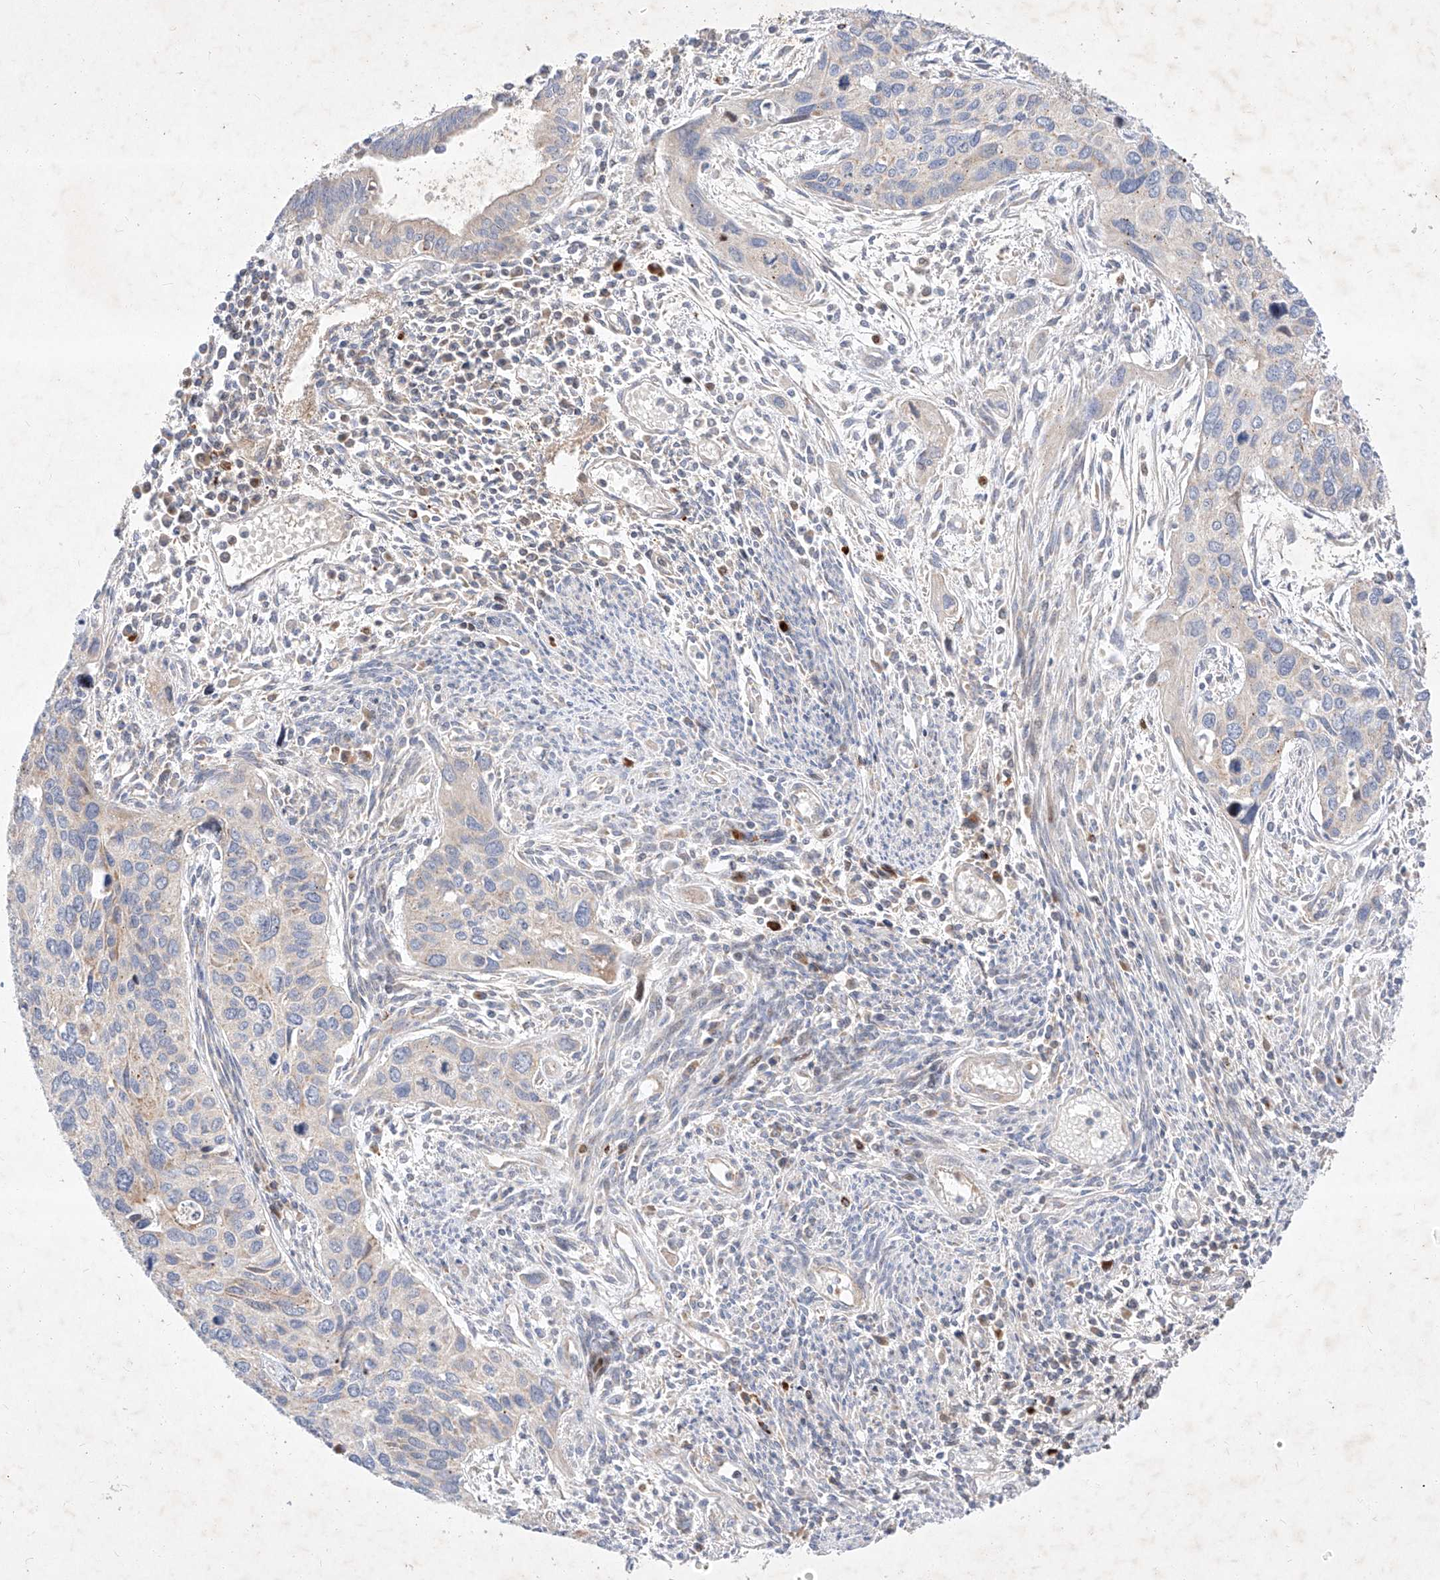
{"staining": {"intensity": "weak", "quantity": "25%-75%", "location": "cytoplasmic/membranous"}, "tissue": "cervical cancer", "cell_type": "Tumor cells", "image_type": "cancer", "snomed": [{"axis": "morphology", "description": "Squamous cell carcinoma, NOS"}, {"axis": "topography", "description": "Cervix"}], "caption": "Cervical cancer (squamous cell carcinoma) stained with a protein marker reveals weak staining in tumor cells.", "gene": "OSGEPL1", "patient": {"sex": "female", "age": 55}}